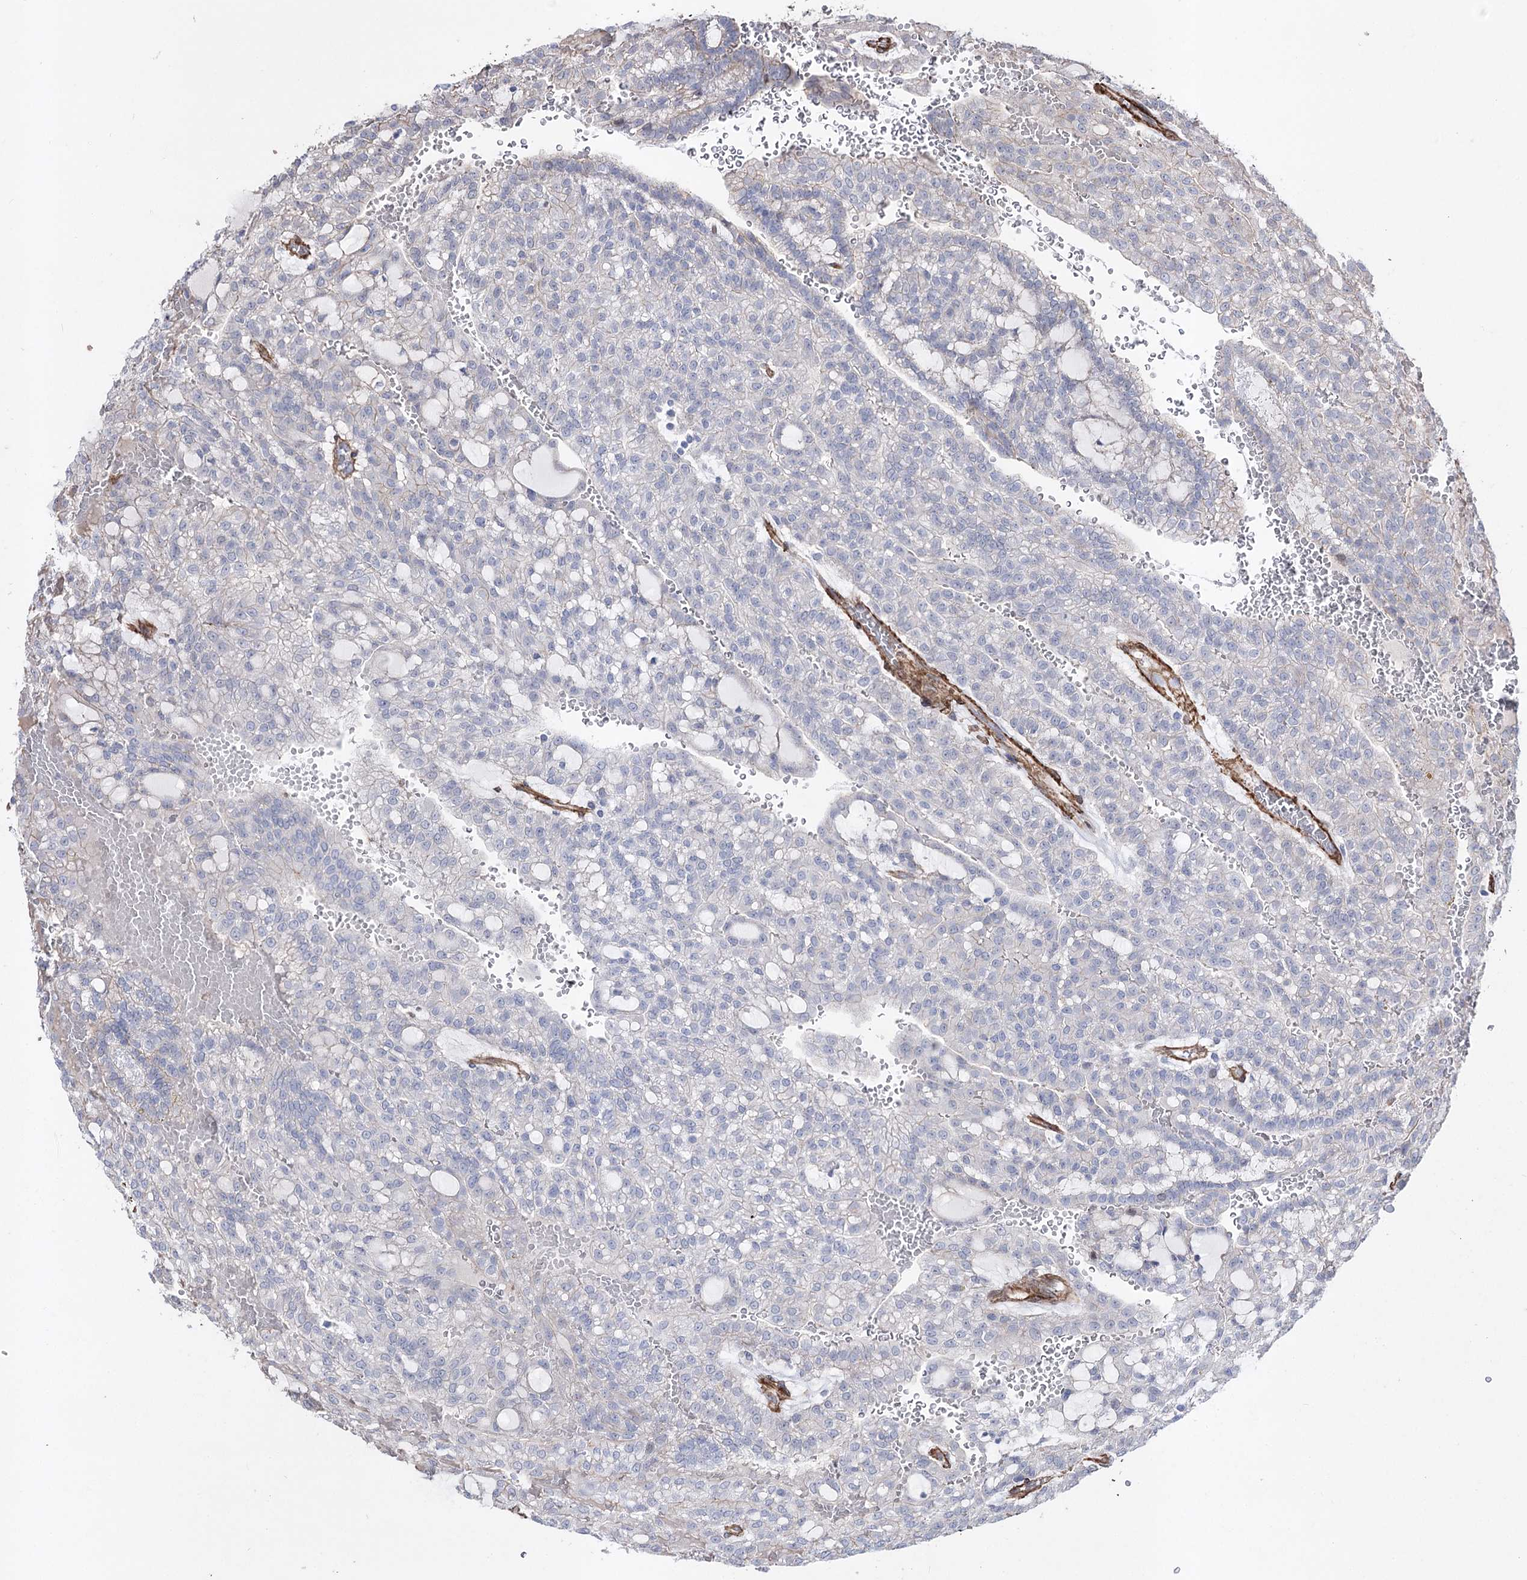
{"staining": {"intensity": "negative", "quantity": "none", "location": "none"}, "tissue": "renal cancer", "cell_type": "Tumor cells", "image_type": "cancer", "snomed": [{"axis": "morphology", "description": "Adenocarcinoma, NOS"}, {"axis": "topography", "description": "Kidney"}], "caption": "An immunohistochemistry (IHC) photomicrograph of adenocarcinoma (renal) is shown. There is no staining in tumor cells of adenocarcinoma (renal).", "gene": "ARHGAP20", "patient": {"sex": "male", "age": 63}}